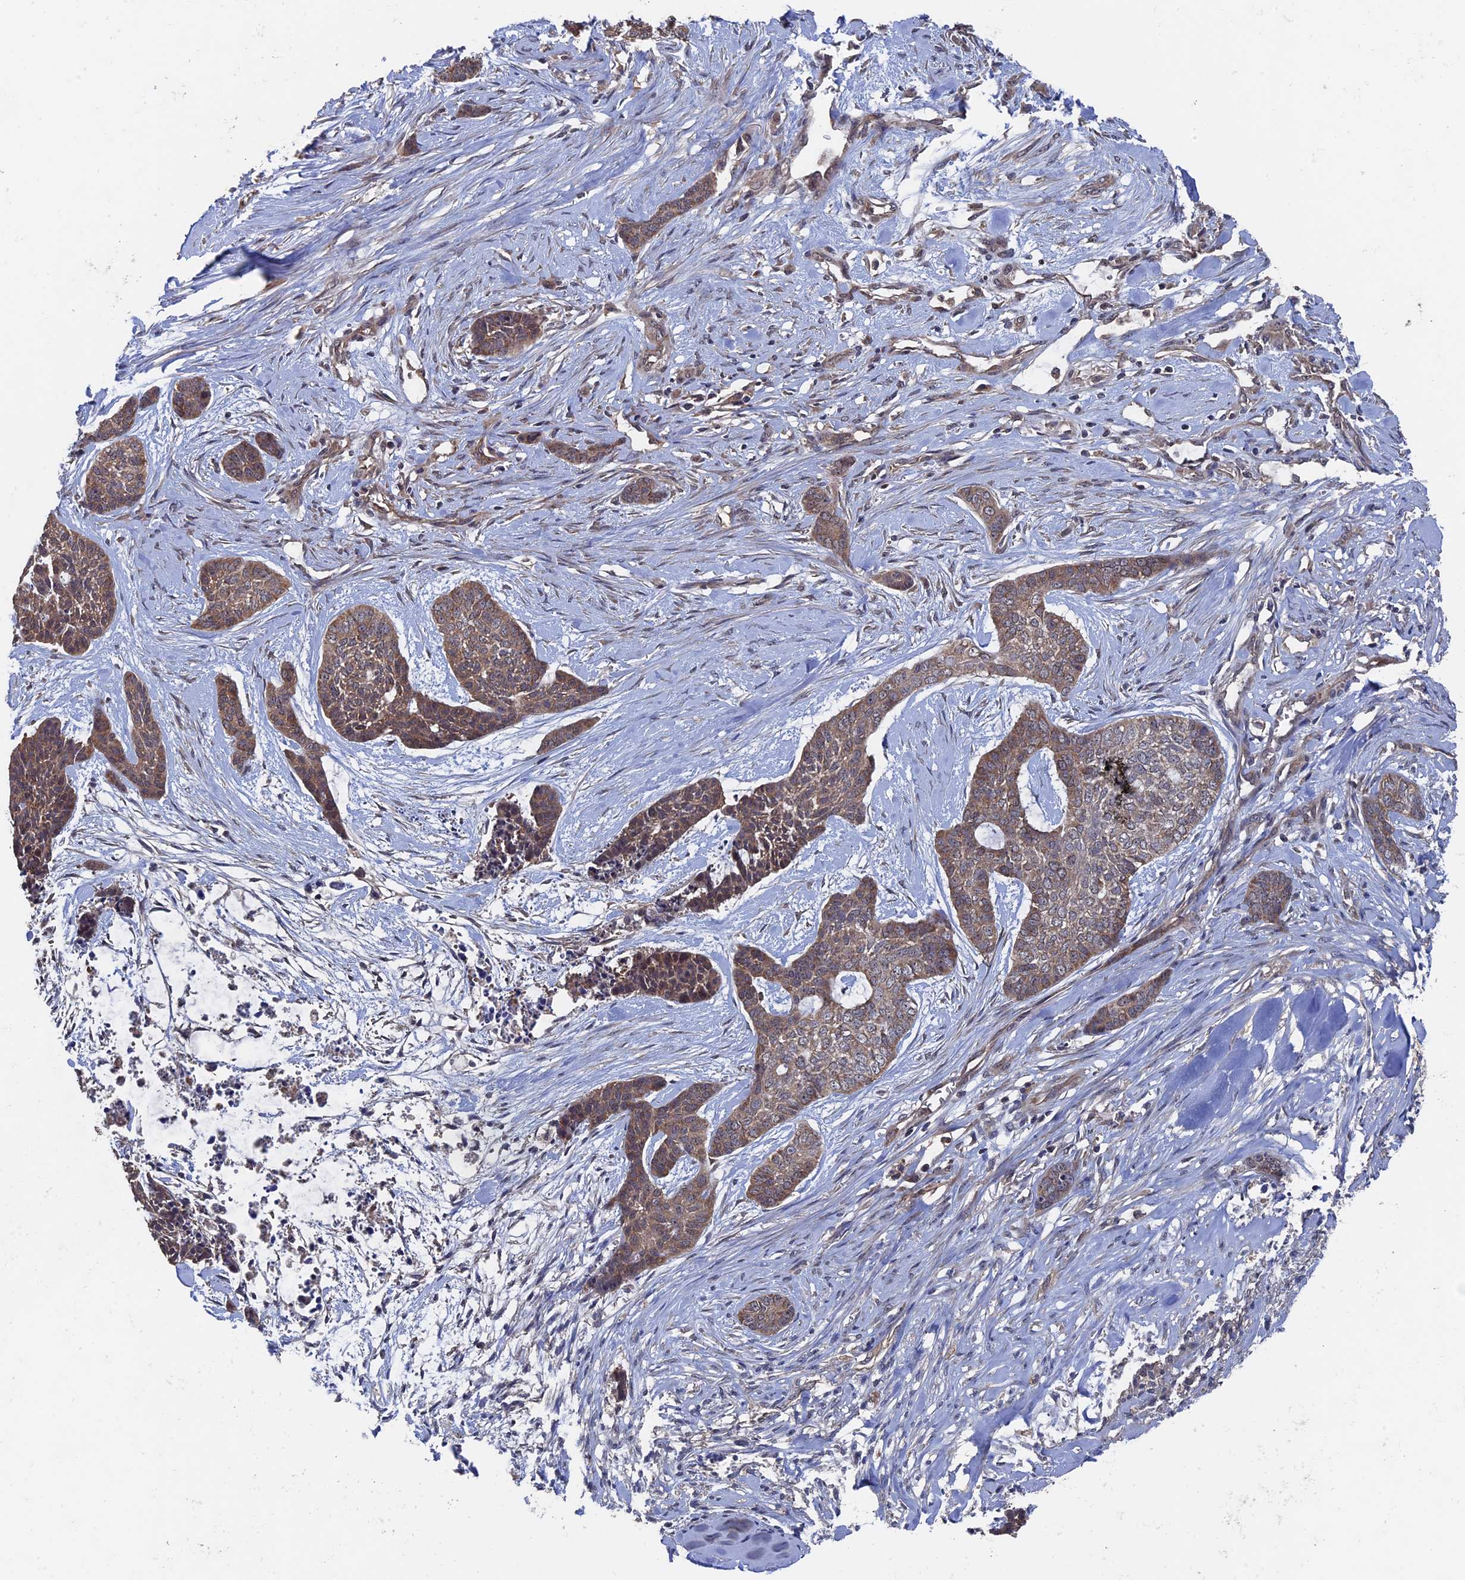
{"staining": {"intensity": "moderate", "quantity": ">75%", "location": "cytoplasmic/membranous"}, "tissue": "skin cancer", "cell_type": "Tumor cells", "image_type": "cancer", "snomed": [{"axis": "morphology", "description": "Basal cell carcinoma"}, {"axis": "topography", "description": "Skin"}], "caption": "This is an image of IHC staining of skin basal cell carcinoma, which shows moderate positivity in the cytoplasmic/membranous of tumor cells.", "gene": "RAB15", "patient": {"sex": "female", "age": 64}}